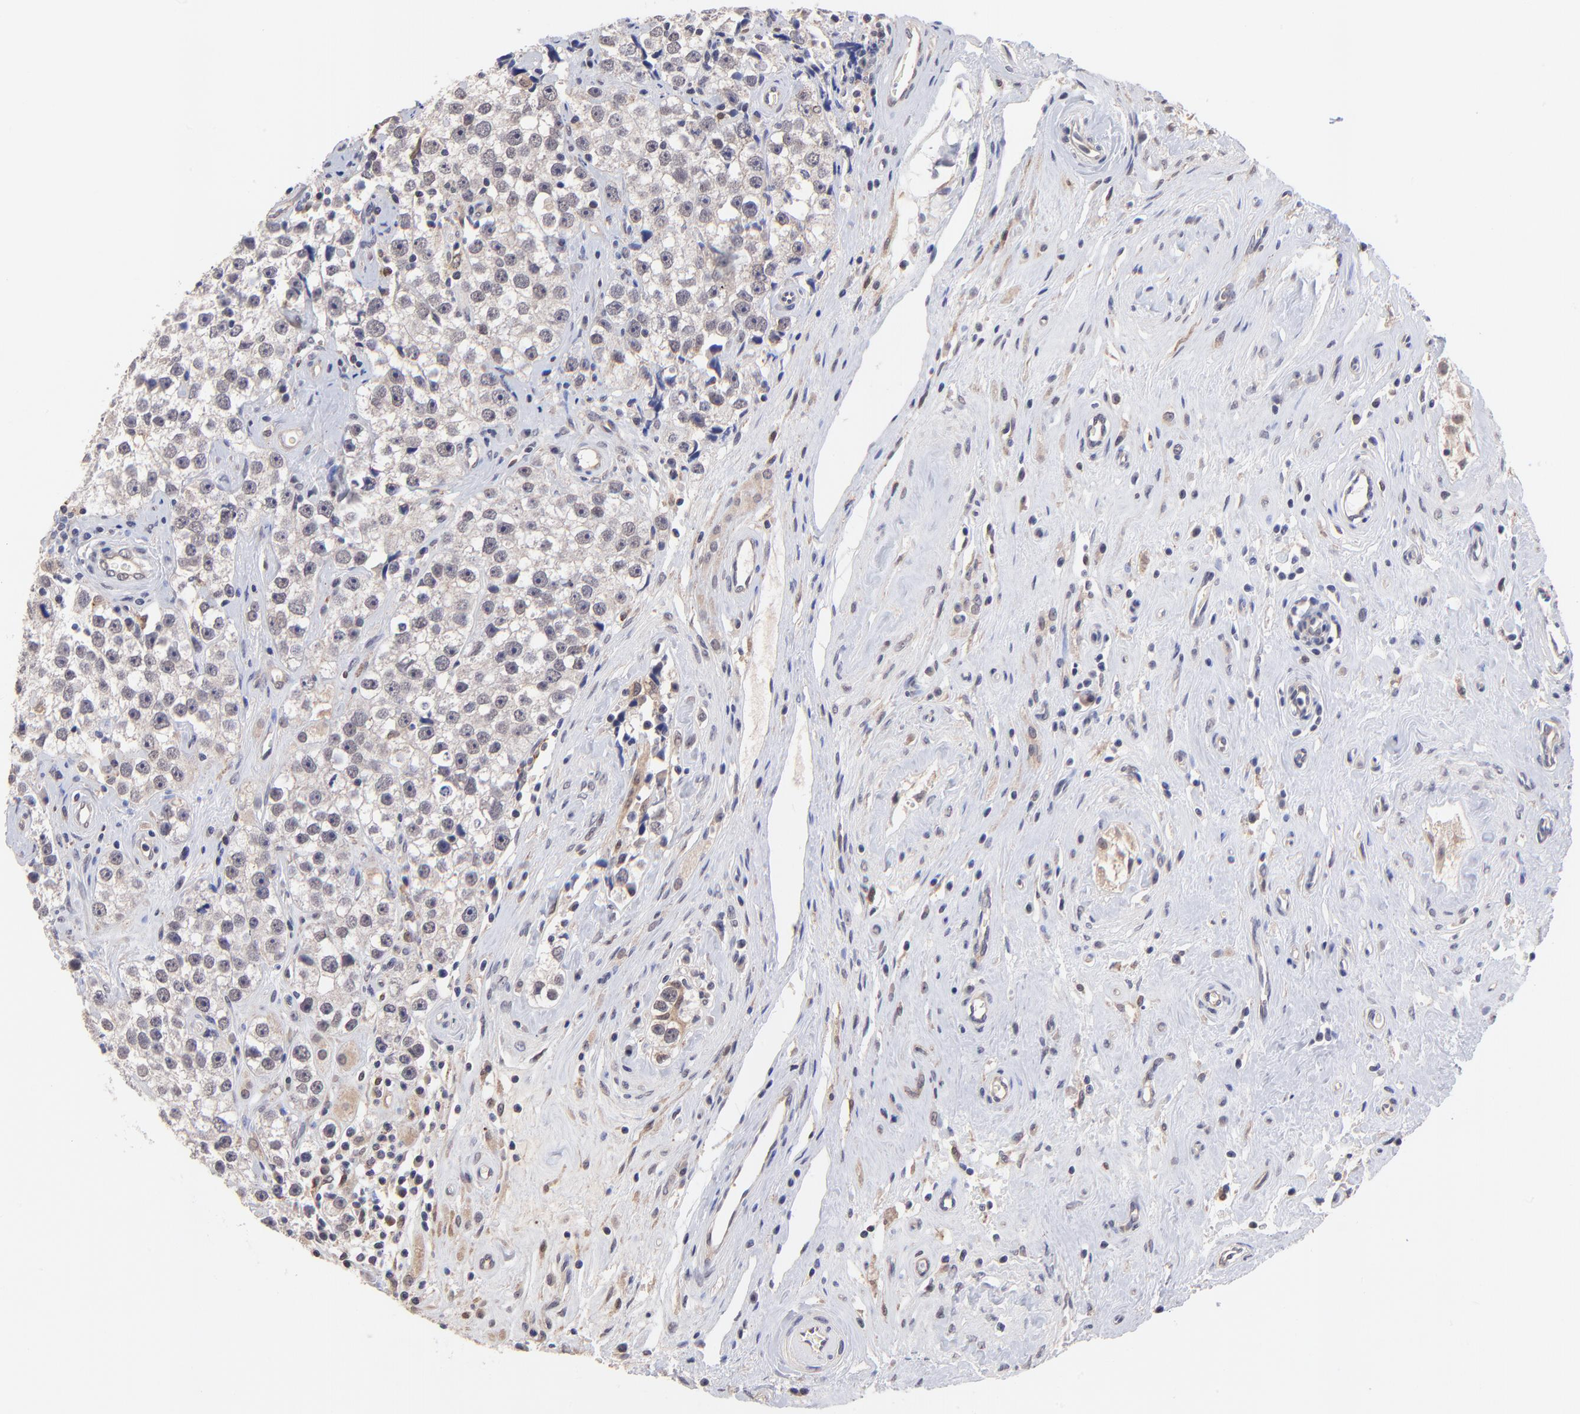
{"staining": {"intensity": "weak", "quantity": ">75%", "location": "cytoplasmic/membranous"}, "tissue": "testis cancer", "cell_type": "Tumor cells", "image_type": "cancer", "snomed": [{"axis": "morphology", "description": "Seminoma, NOS"}, {"axis": "topography", "description": "Testis"}], "caption": "Immunohistochemical staining of testis cancer (seminoma) demonstrates weak cytoplasmic/membranous protein staining in about >75% of tumor cells.", "gene": "ZNF747", "patient": {"sex": "male", "age": 32}}